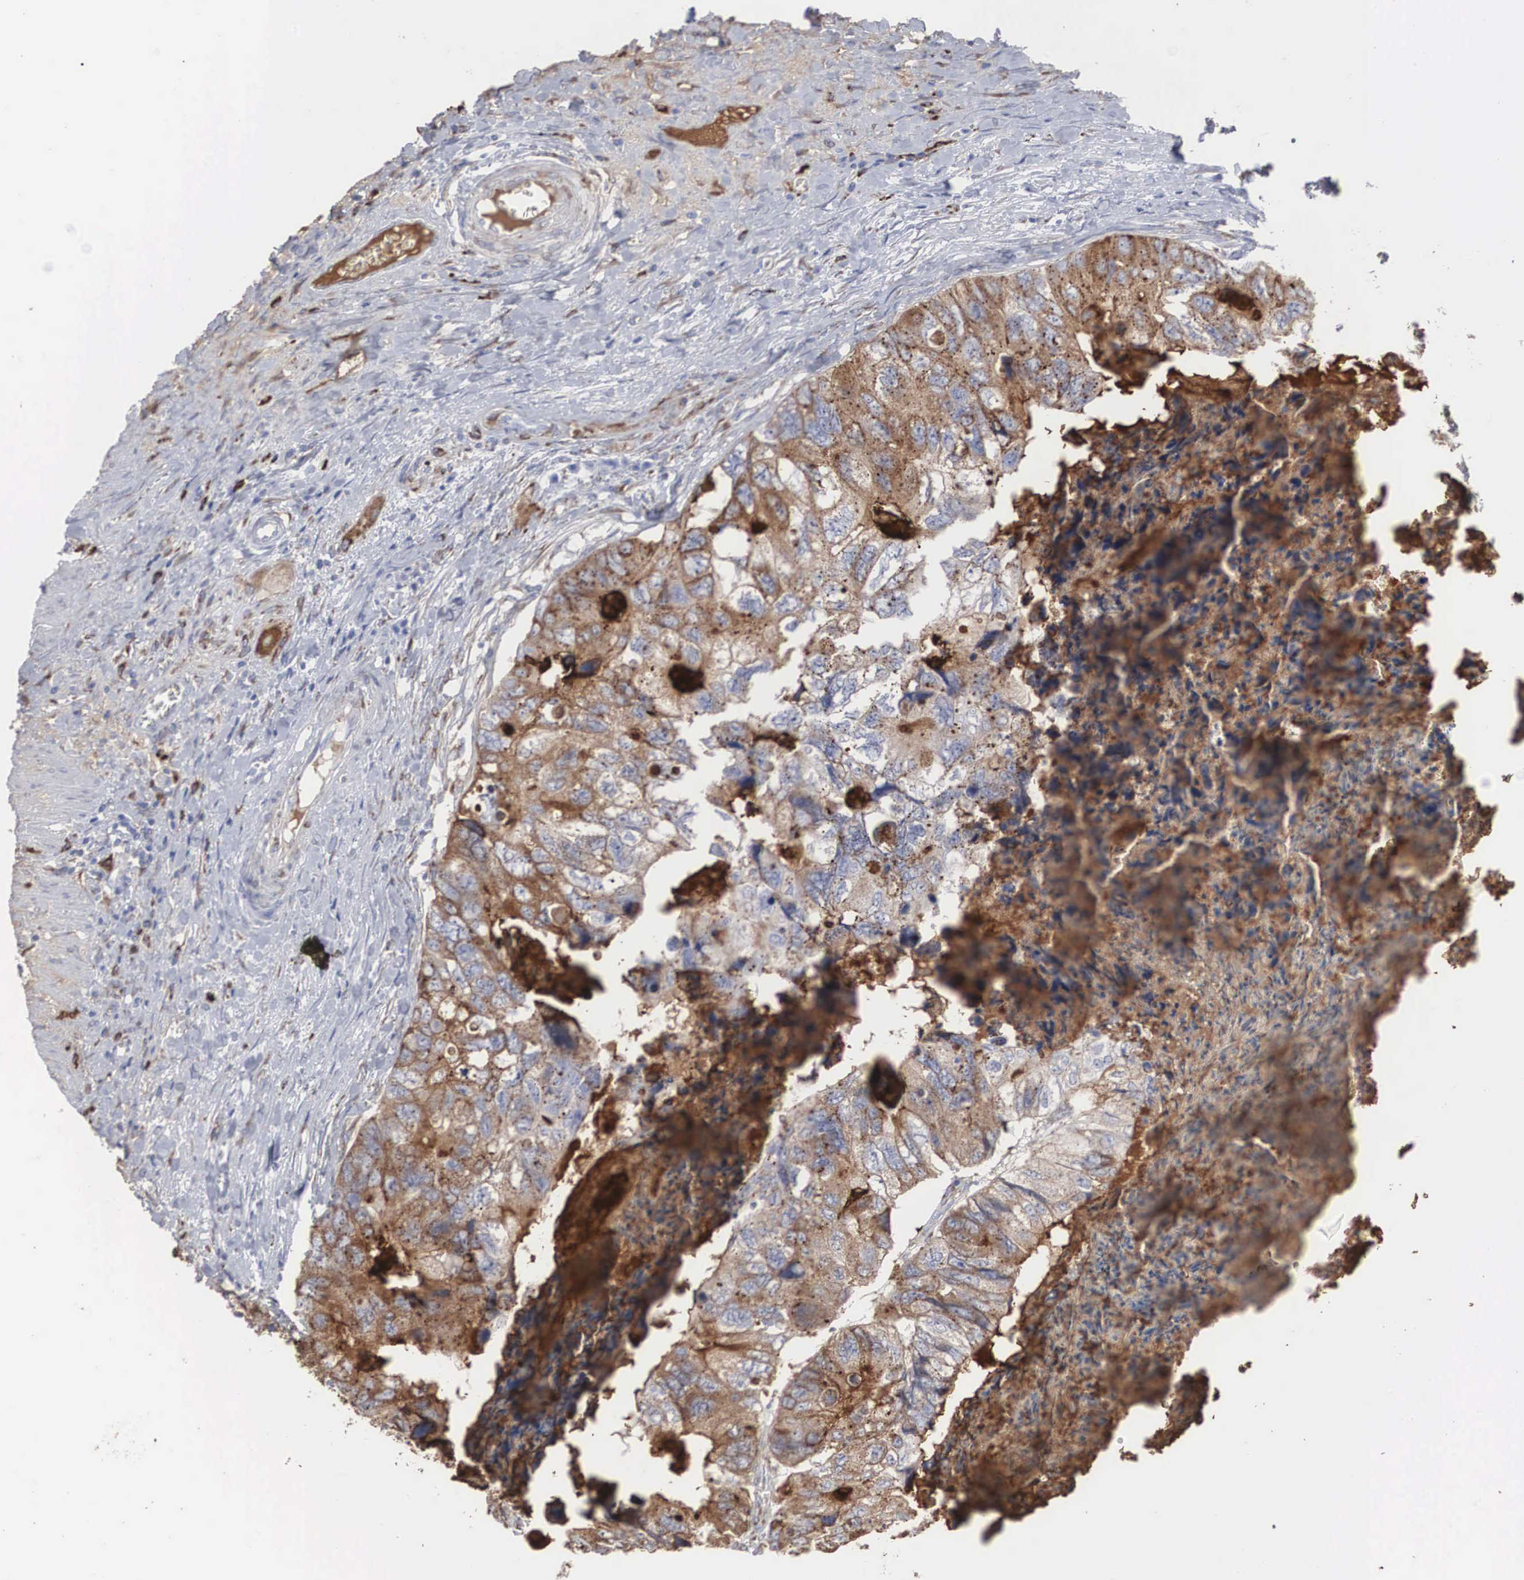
{"staining": {"intensity": "moderate", "quantity": ">75%", "location": "cytoplasmic/membranous"}, "tissue": "colorectal cancer", "cell_type": "Tumor cells", "image_type": "cancer", "snomed": [{"axis": "morphology", "description": "Adenocarcinoma, NOS"}, {"axis": "topography", "description": "Rectum"}], "caption": "A histopathology image of colorectal cancer (adenocarcinoma) stained for a protein demonstrates moderate cytoplasmic/membranous brown staining in tumor cells.", "gene": "LGALS3BP", "patient": {"sex": "female", "age": 82}}